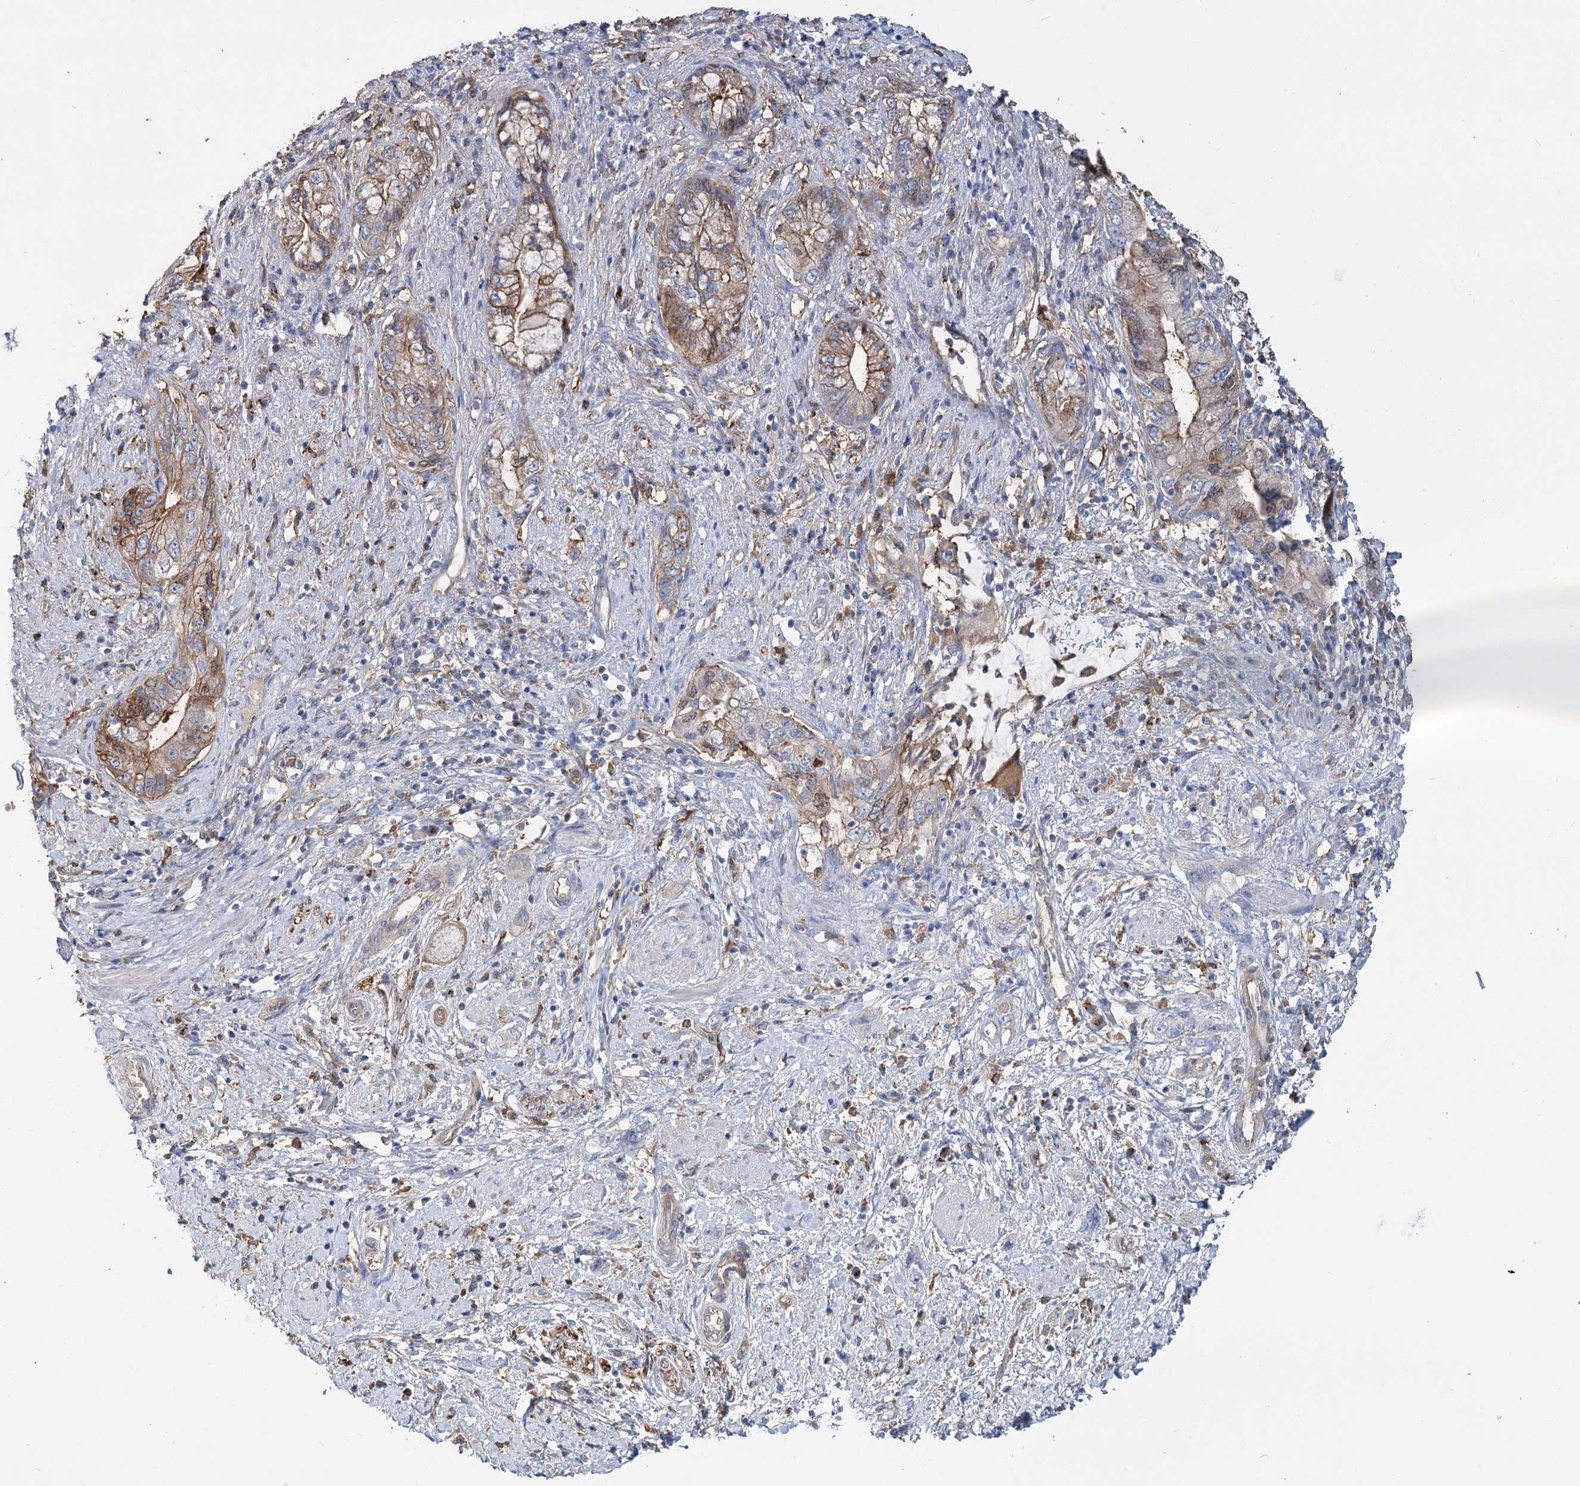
{"staining": {"intensity": "moderate", "quantity": ">75%", "location": "cytoplasmic/membranous"}, "tissue": "pancreatic cancer", "cell_type": "Tumor cells", "image_type": "cancer", "snomed": [{"axis": "morphology", "description": "Adenocarcinoma, NOS"}, {"axis": "topography", "description": "Pancreas"}], "caption": "Human pancreatic cancer (adenocarcinoma) stained for a protein (brown) demonstrates moderate cytoplasmic/membranous positive positivity in approximately >75% of tumor cells.", "gene": "GUSB", "patient": {"sex": "female", "age": 73}}